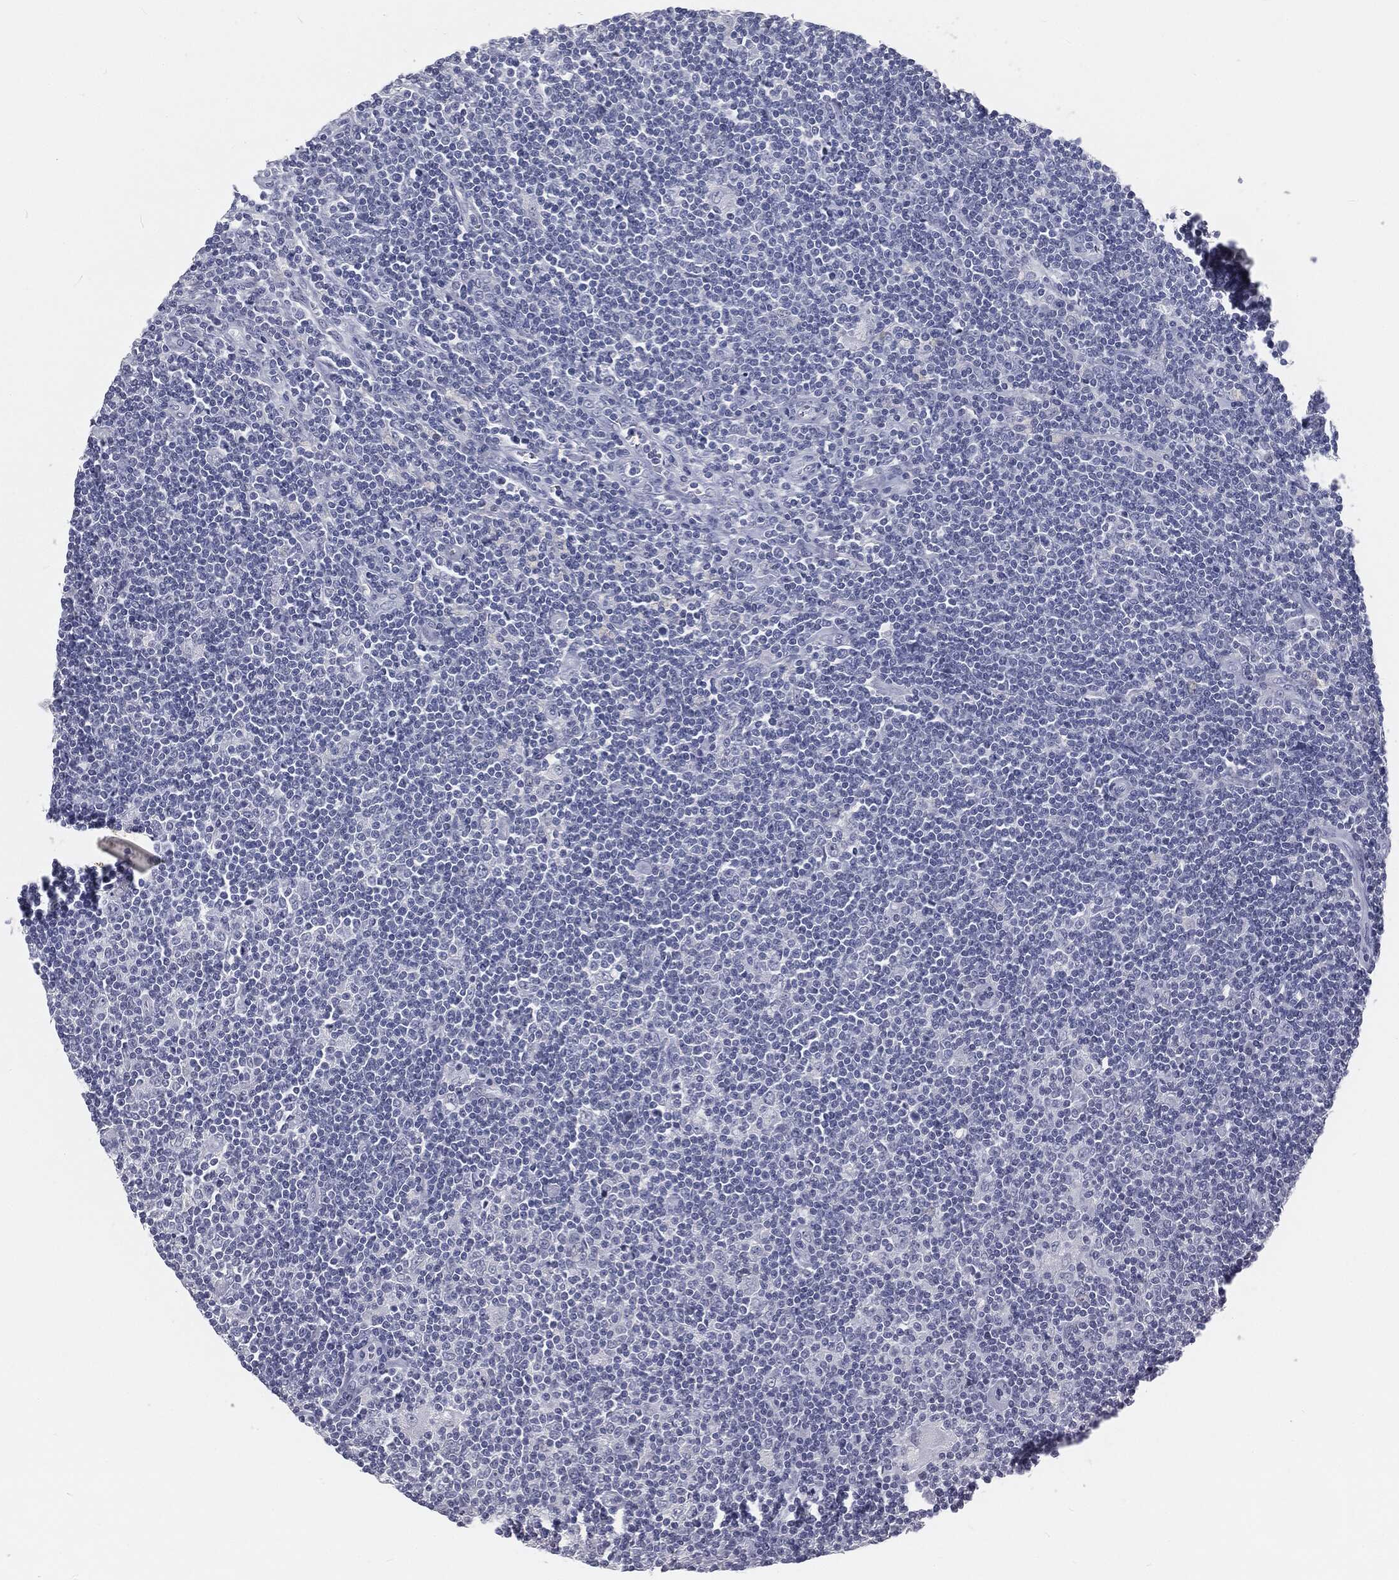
{"staining": {"intensity": "negative", "quantity": "none", "location": "none"}, "tissue": "lymphoma", "cell_type": "Tumor cells", "image_type": "cancer", "snomed": [{"axis": "morphology", "description": "Hodgkin's disease, NOS"}, {"axis": "topography", "description": "Lymph node"}], "caption": "Hodgkin's disease stained for a protein using IHC displays no positivity tumor cells.", "gene": "PRAME", "patient": {"sex": "male", "age": 40}}